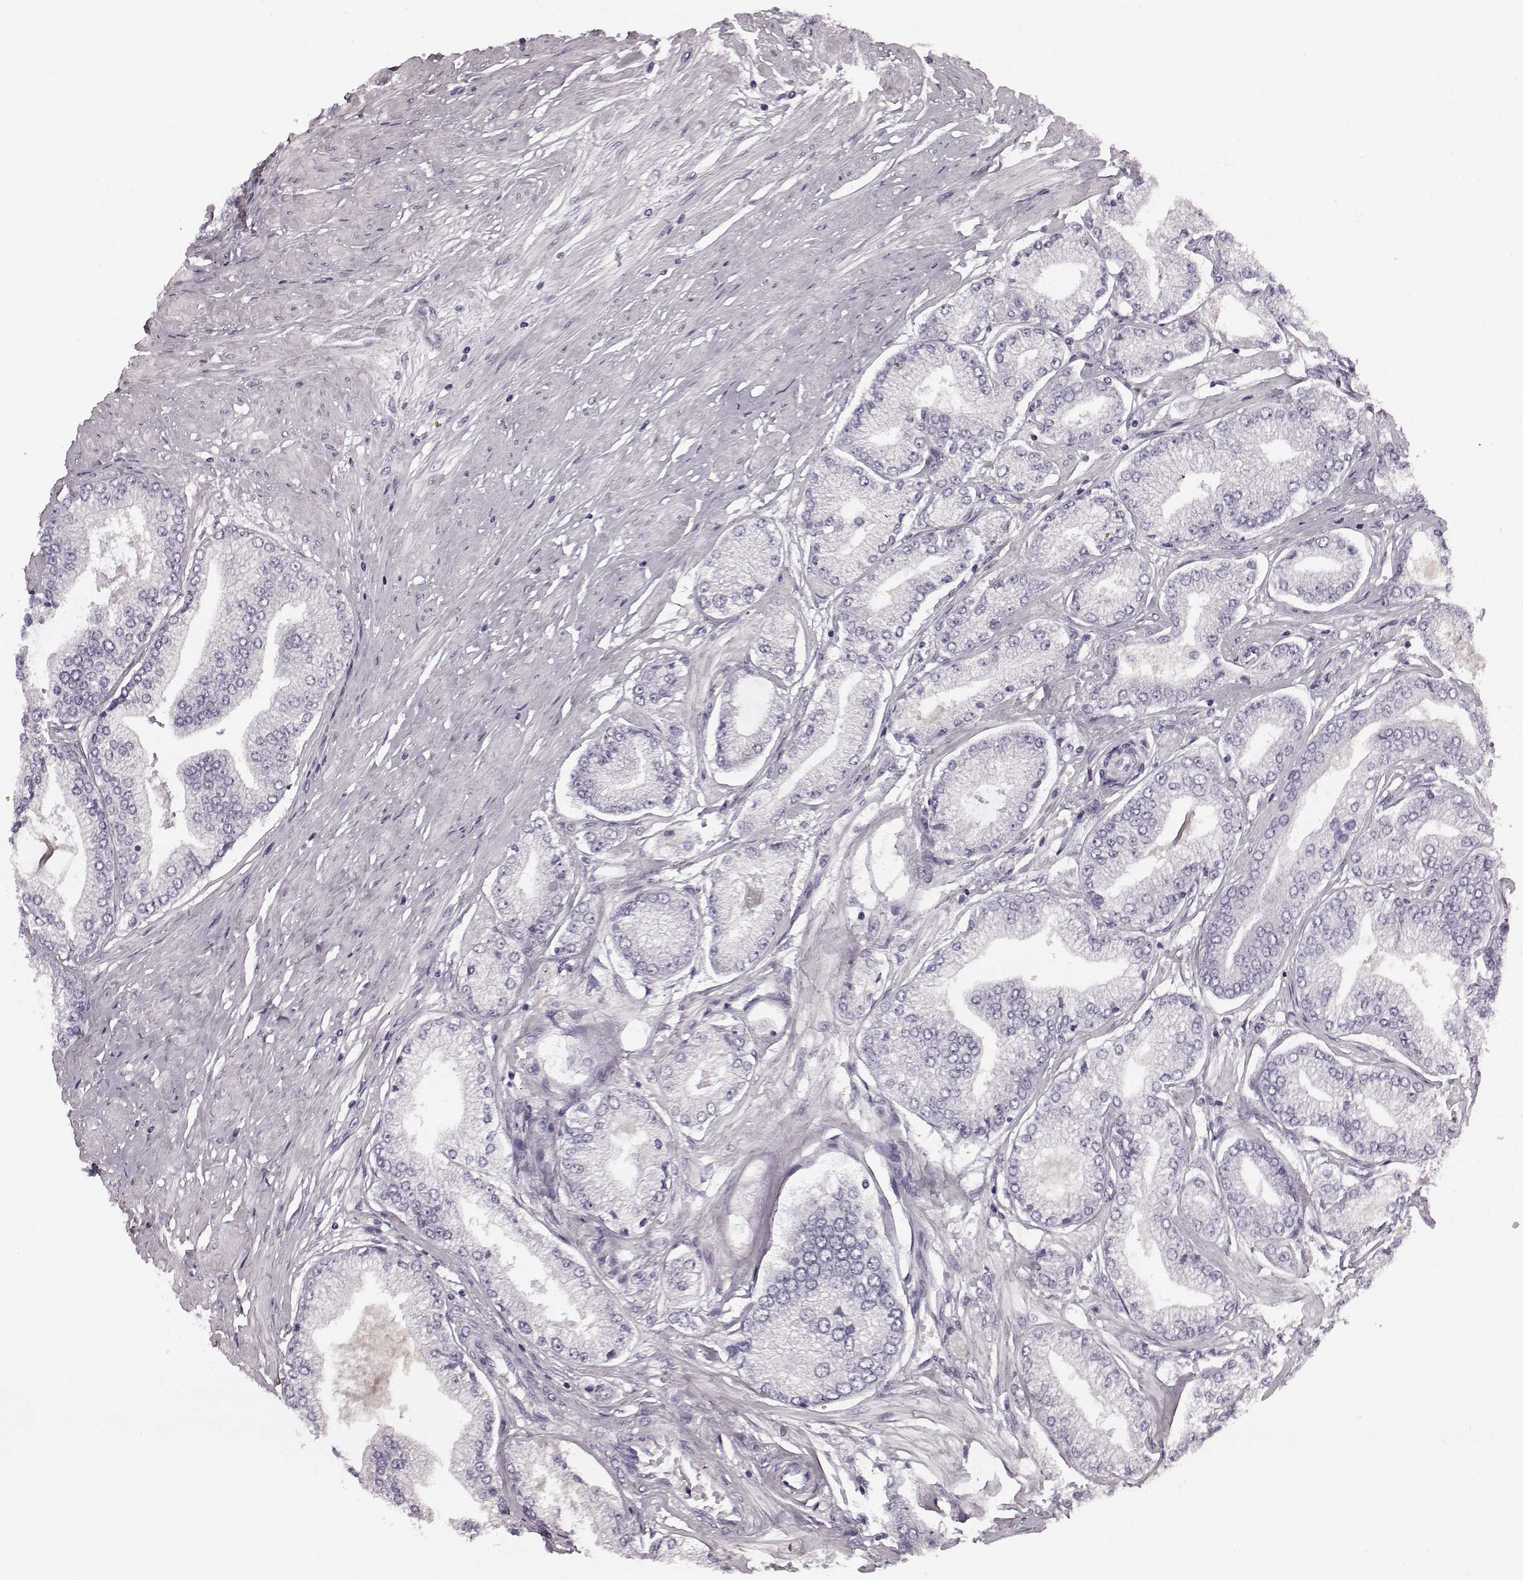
{"staining": {"intensity": "negative", "quantity": "none", "location": "none"}, "tissue": "prostate cancer", "cell_type": "Tumor cells", "image_type": "cancer", "snomed": [{"axis": "morphology", "description": "Adenocarcinoma, Low grade"}, {"axis": "topography", "description": "Prostate"}], "caption": "Tumor cells are negative for brown protein staining in prostate cancer. (Immunohistochemistry, brightfield microscopy, high magnification).", "gene": "TMPRSS15", "patient": {"sex": "male", "age": 55}}